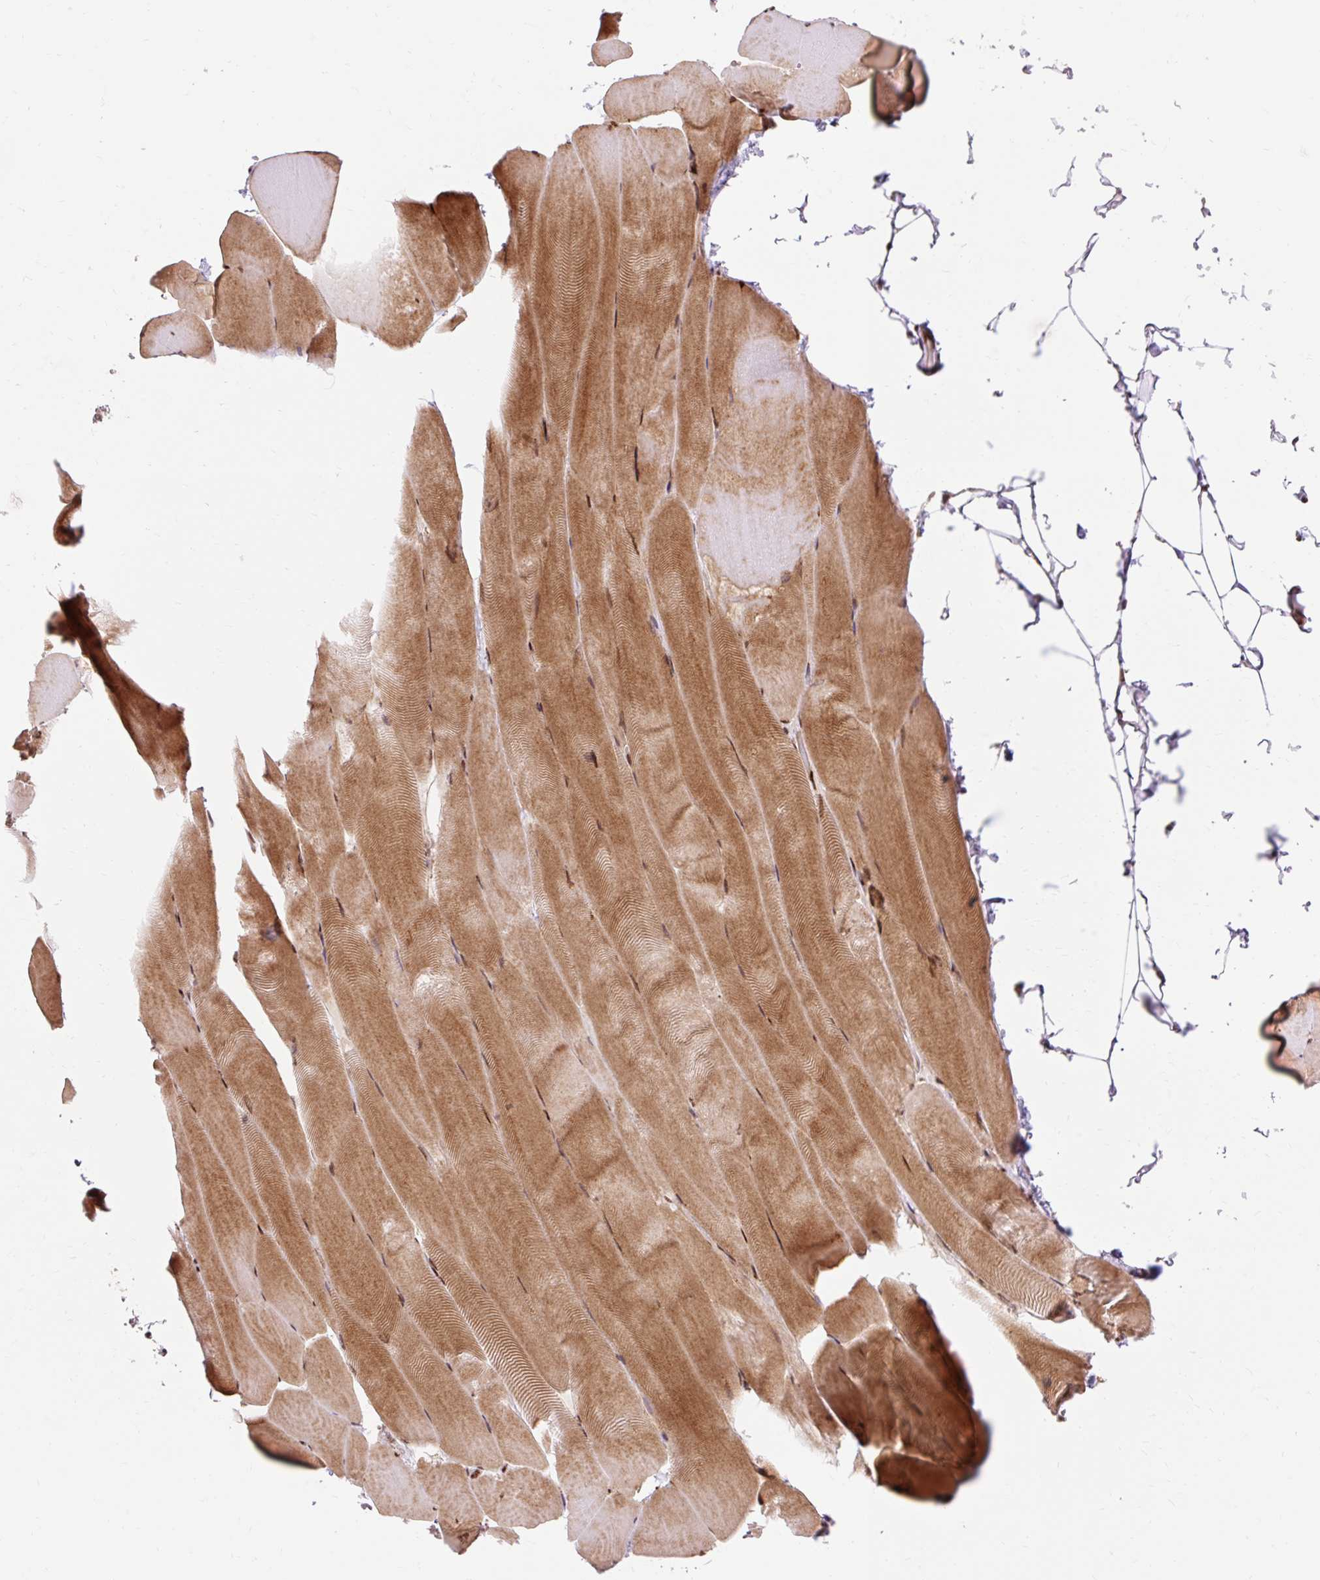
{"staining": {"intensity": "strong", "quantity": ">75%", "location": "cytoplasmic/membranous,nuclear"}, "tissue": "skeletal muscle", "cell_type": "Myocytes", "image_type": "normal", "snomed": [{"axis": "morphology", "description": "Normal tissue, NOS"}, {"axis": "topography", "description": "Skeletal muscle"}], "caption": "About >75% of myocytes in benign human skeletal muscle reveal strong cytoplasmic/membranous,nuclear protein expression as visualized by brown immunohistochemical staining.", "gene": "MECOM", "patient": {"sex": "female", "age": 64}}